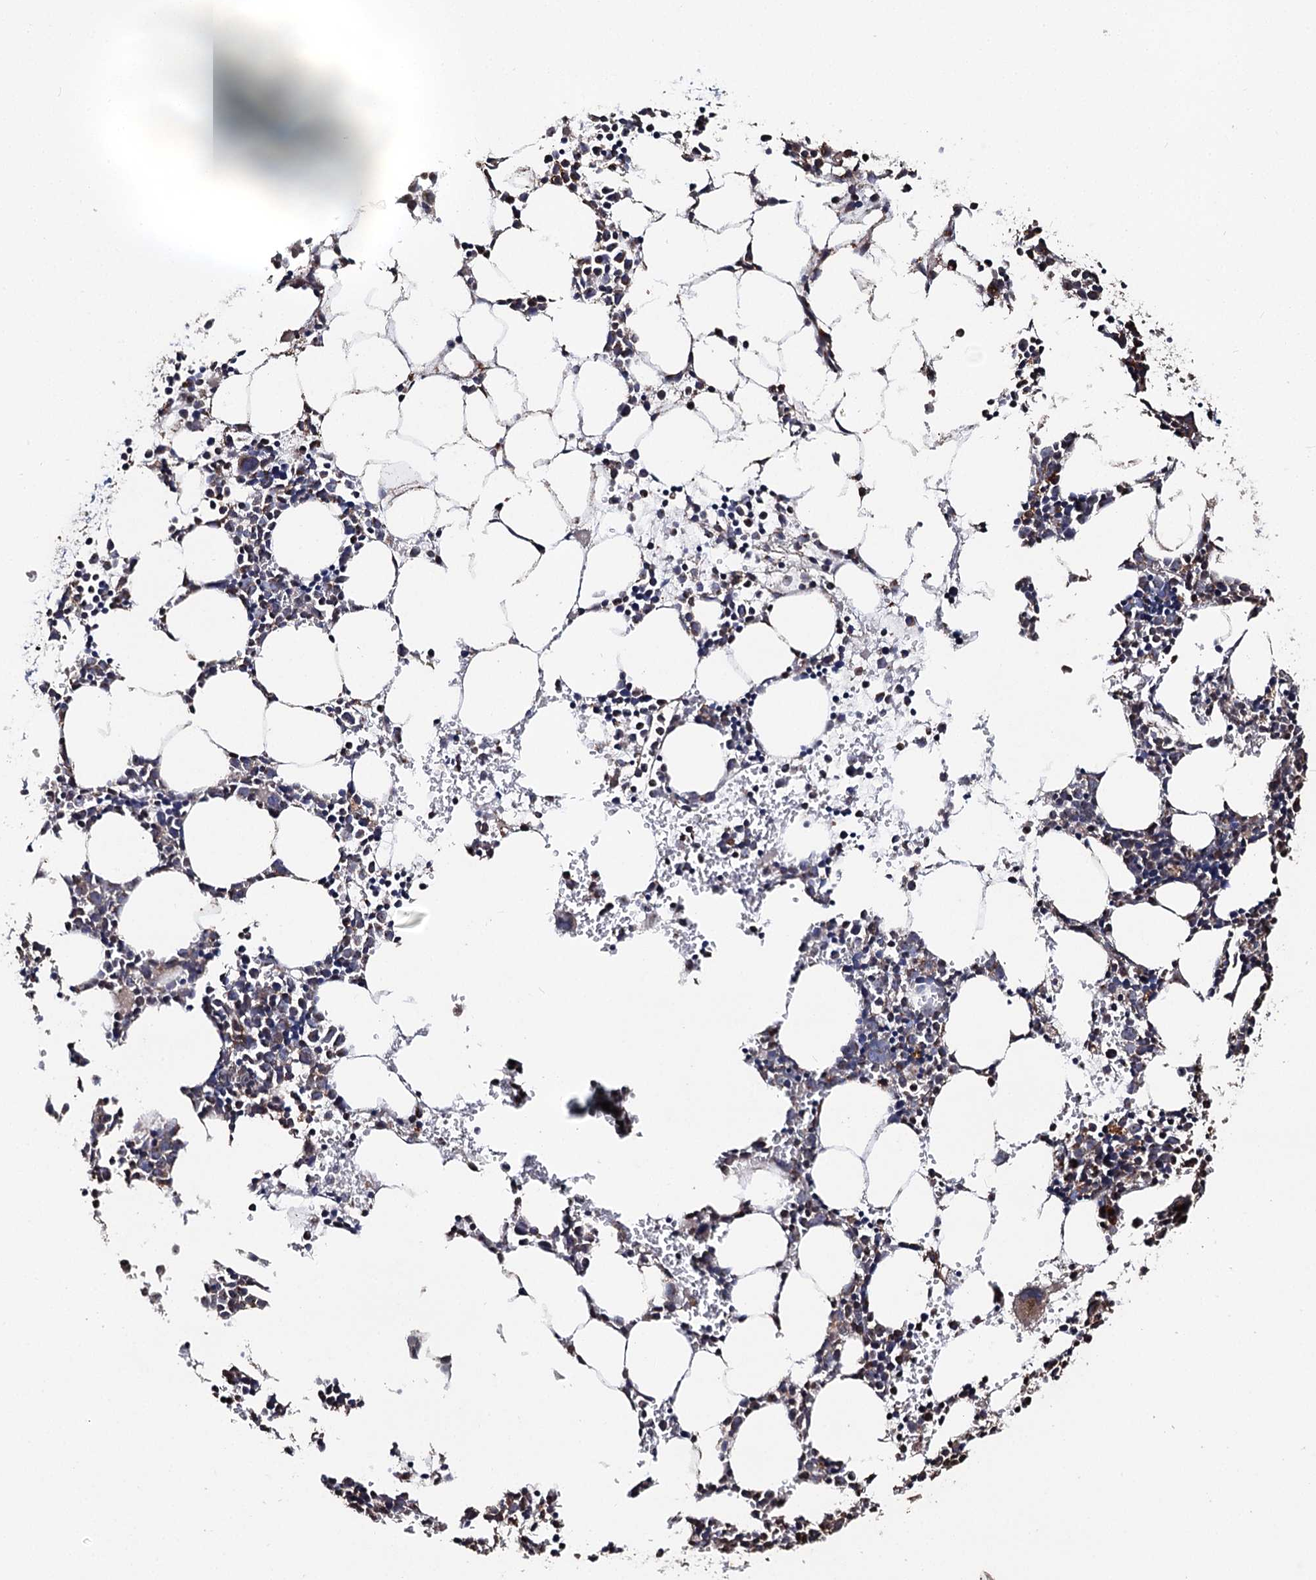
{"staining": {"intensity": "moderate", "quantity": "25%-75%", "location": "cytoplasmic/membranous"}, "tissue": "bone marrow", "cell_type": "Hematopoietic cells", "image_type": "normal", "snomed": [{"axis": "morphology", "description": "Normal tissue, NOS"}, {"axis": "topography", "description": "Bone marrow"}], "caption": "Protein staining by immunohistochemistry reveals moderate cytoplasmic/membranous staining in approximately 25%-75% of hematopoietic cells in unremarkable bone marrow.", "gene": "MINDY3", "patient": {"sex": "female", "age": 89}}